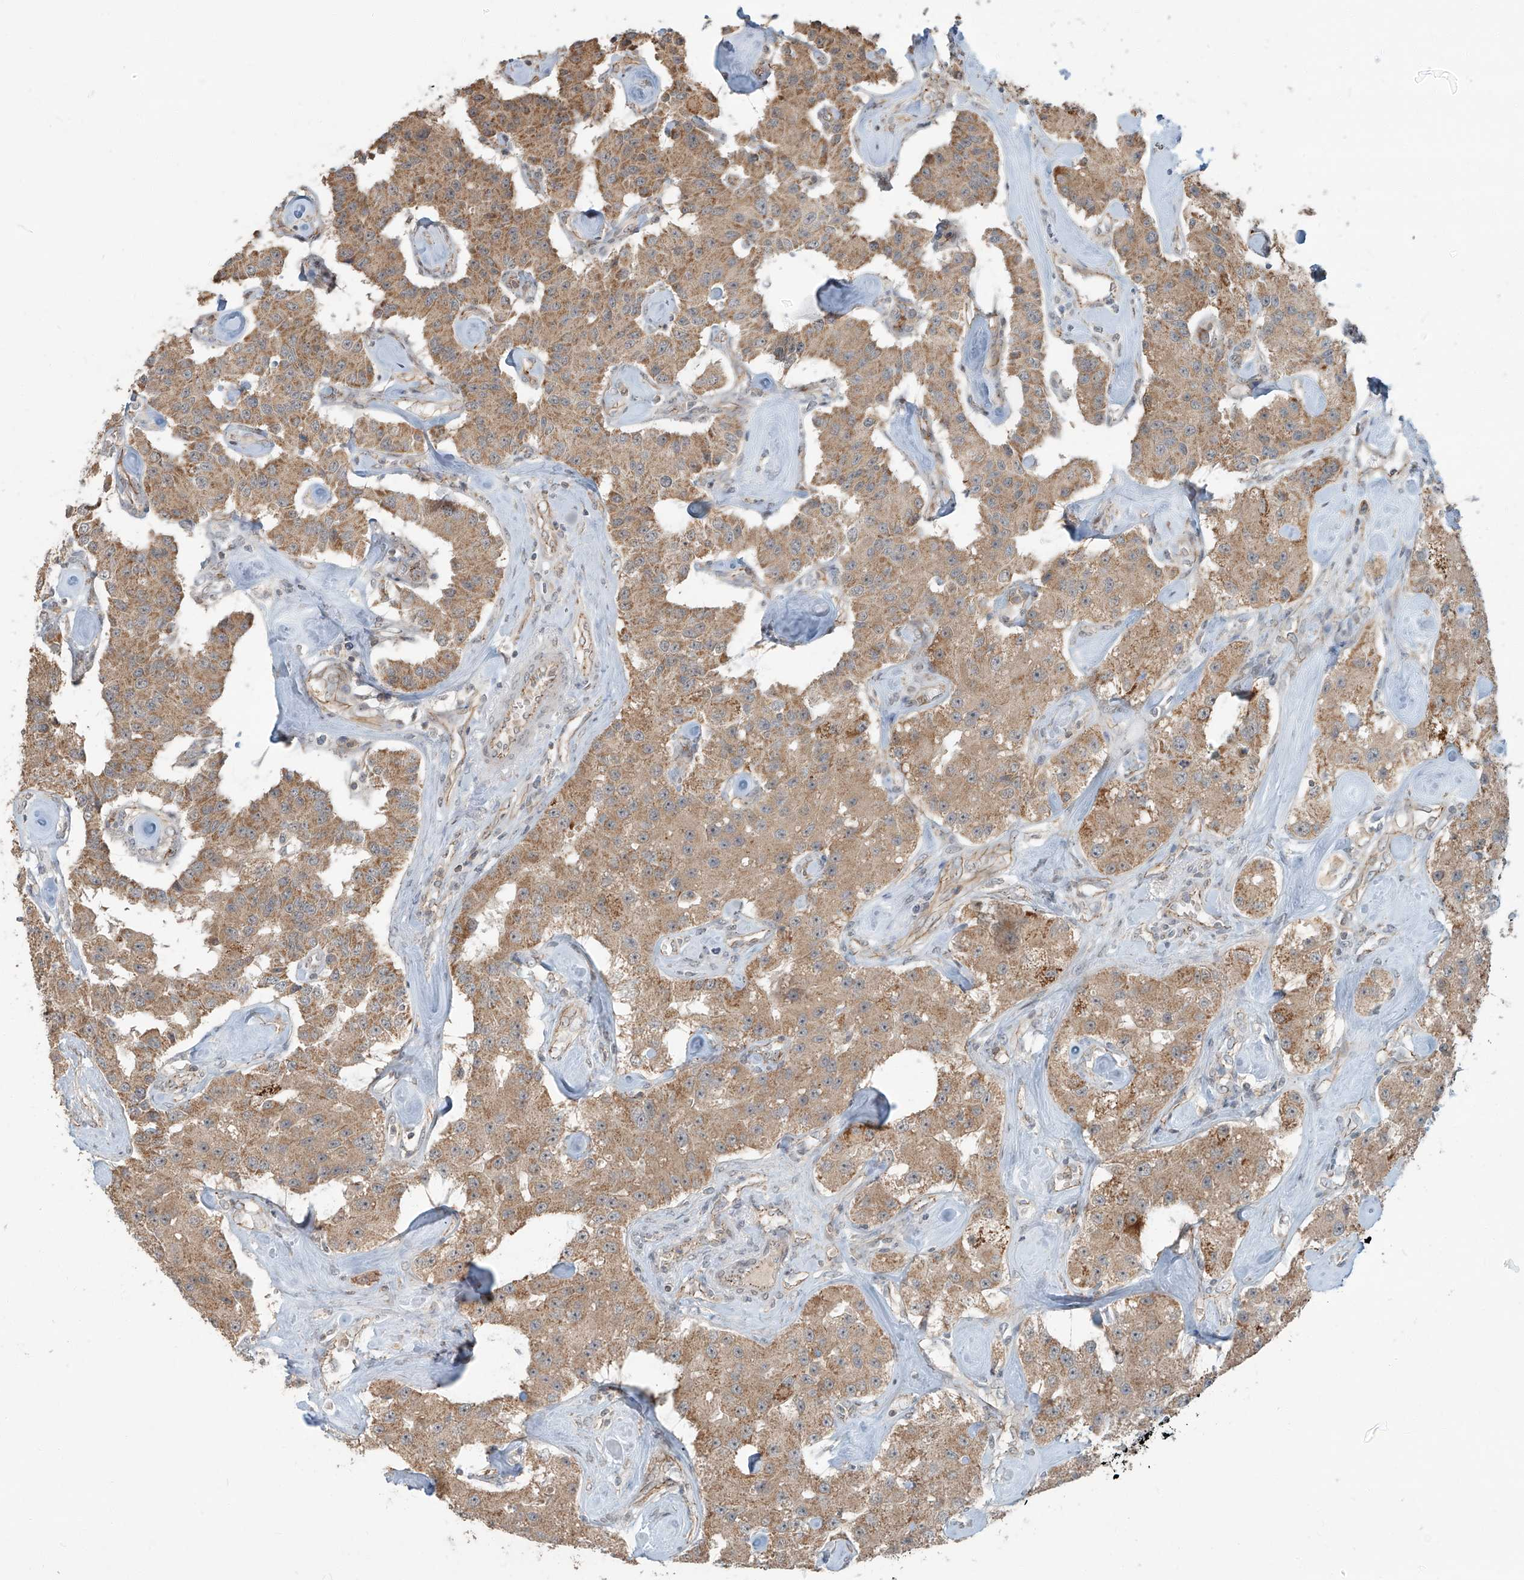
{"staining": {"intensity": "moderate", "quantity": ">75%", "location": "cytoplasmic/membranous"}, "tissue": "carcinoid", "cell_type": "Tumor cells", "image_type": "cancer", "snomed": [{"axis": "morphology", "description": "Carcinoid, malignant, NOS"}, {"axis": "topography", "description": "Pancreas"}], "caption": "Human carcinoid stained with a protein marker reveals moderate staining in tumor cells.", "gene": "ZNF16", "patient": {"sex": "male", "age": 41}}